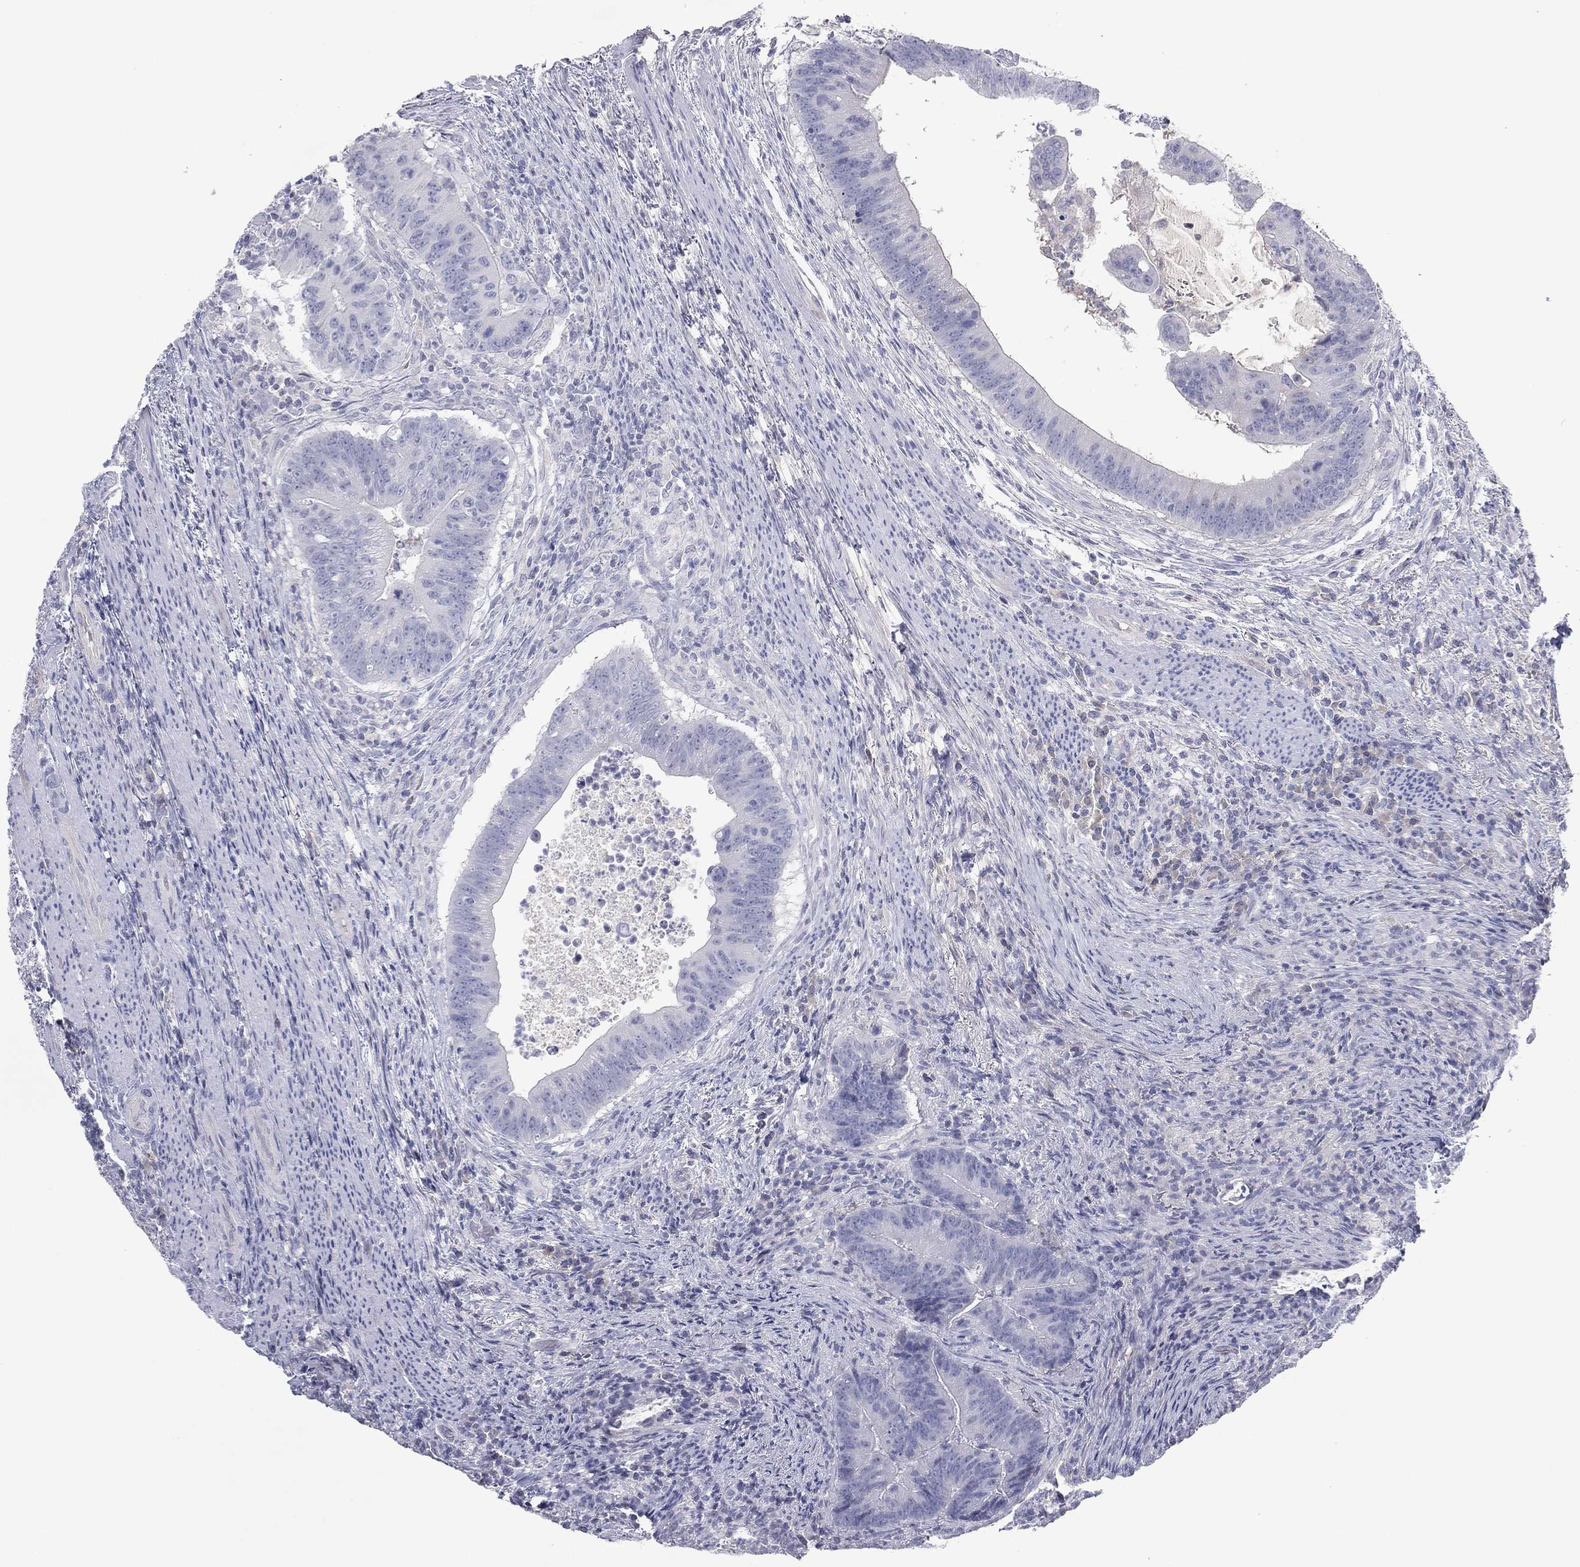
{"staining": {"intensity": "negative", "quantity": "none", "location": "none"}, "tissue": "colorectal cancer", "cell_type": "Tumor cells", "image_type": "cancer", "snomed": [{"axis": "morphology", "description": "Adenocarcinoma, NOS"}, {"axis": "topography", "description": "Colon"}], "caption": "DAB immunohistochemical staining of colorectal adenocarcinoma reveals no significant staining in tumor cells.", "gene": "CPT1B", "patient": {"sex": "female", "age": 87}}